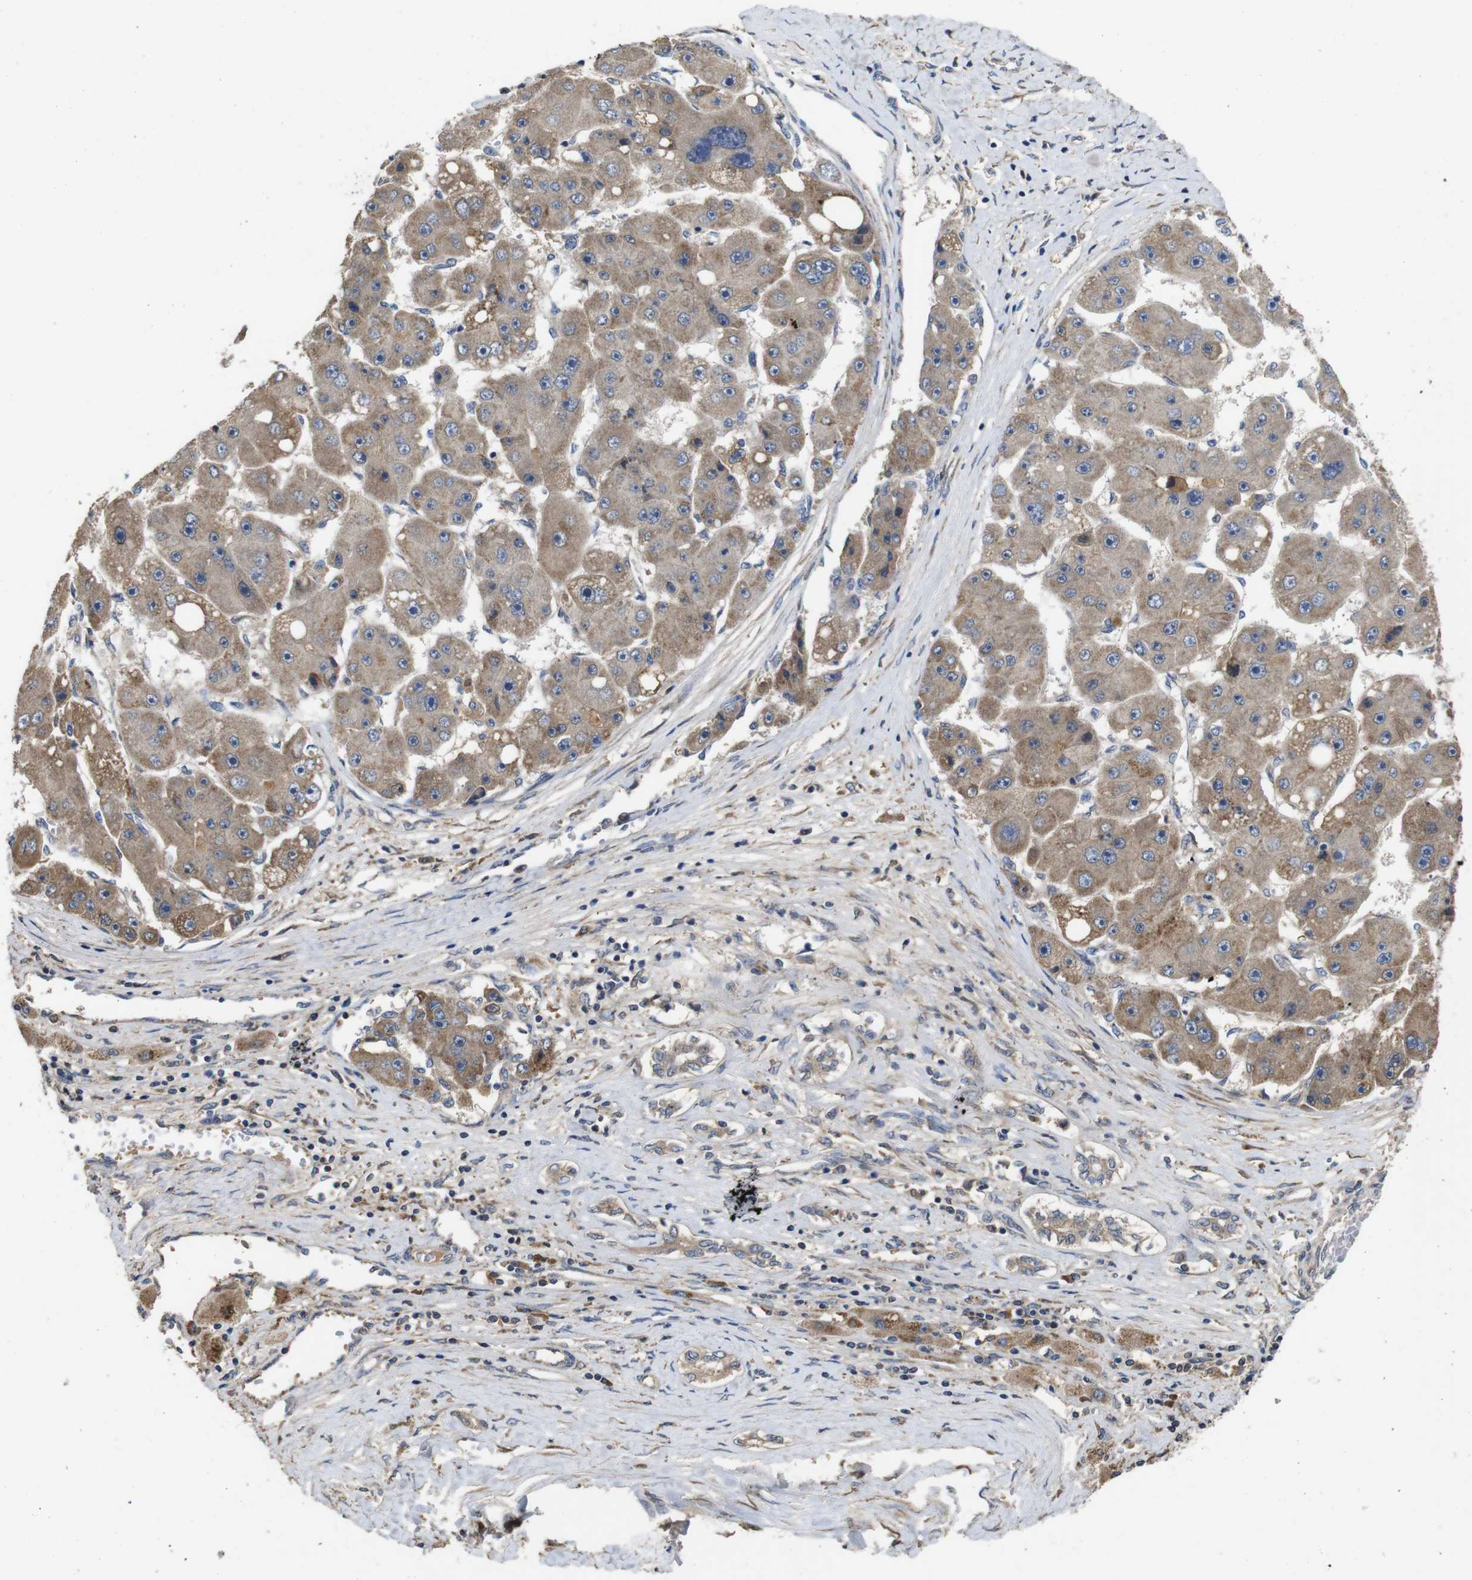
{"staining": {"intensity": "moderate", "quantity": ">75%", "location": "cytoplasmic/membranous"}, "tissue": "liver cancer", "cell_type": "Tumor cells", "image_type": "cancer", "snomed": [{"axis": "morphology", "description": "Carcinoma, Hepatocellular, NOS"}, {"axis": "topography", "description": "Liver"}], "caption": "The immunohistochemical stain labels moderate cytoplasmic/membranous expression in tumor cells of hepatocellular carcinoma (liver) tissue.", "gene": "ARHGAP24", "patient": {"sex": "female", "age": 61}}